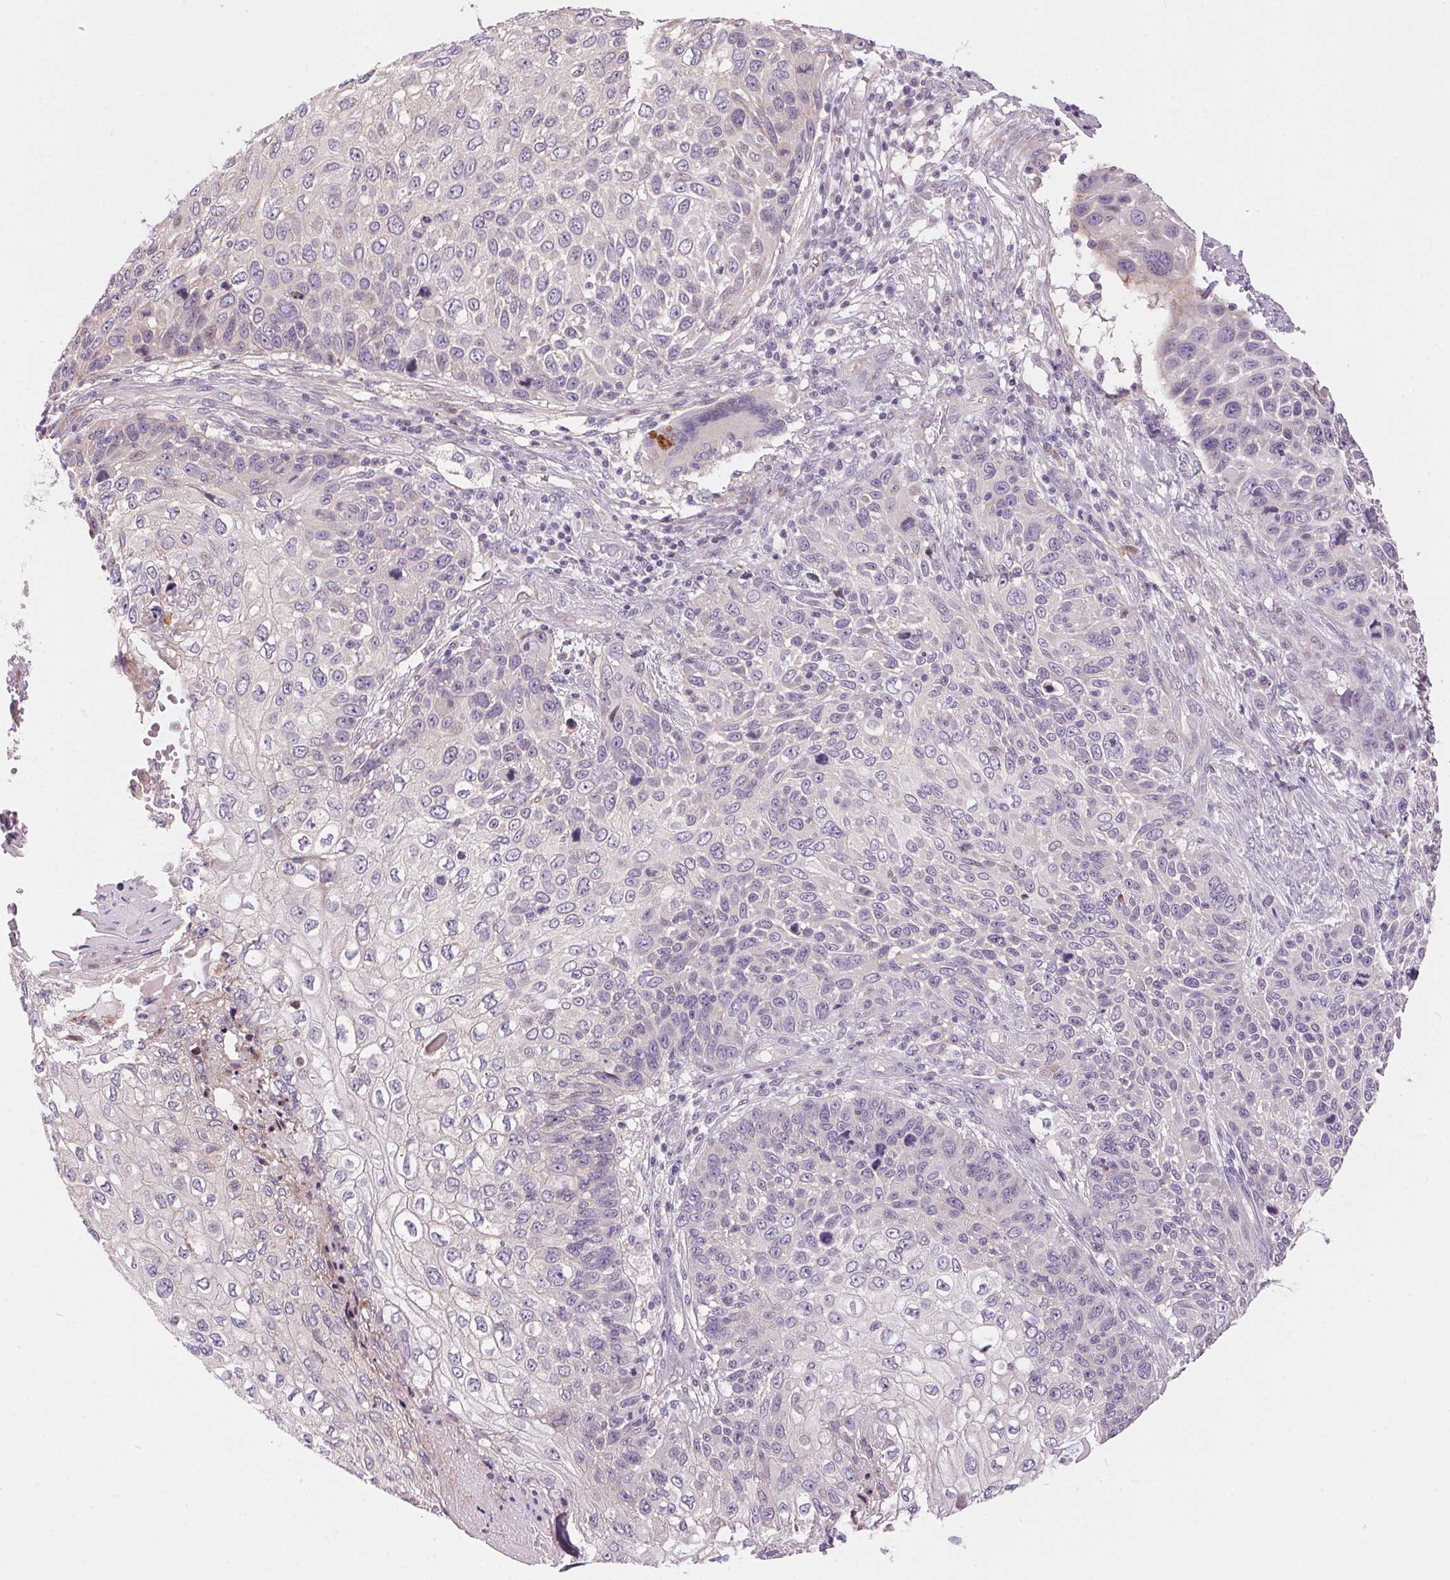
{"staining": {"intensity": "negative", "quantity": "none", "location": "none"}, "tissue": "skin cancer", "cell_type": "Tumor cells", "image_type": "cancer", "snomed": [{"axis": "morphology", "description": "Squamous cell carcinoma, NOS"}, {"axis": "topography", "description": "Skin"}], "caption": "Photomicrograph shows no protein expression in tumor cells of squamous cell carcinoma (skin) tissue.", "gene": "UNC13B", "patient": {"sex": "male", "age": 92}}